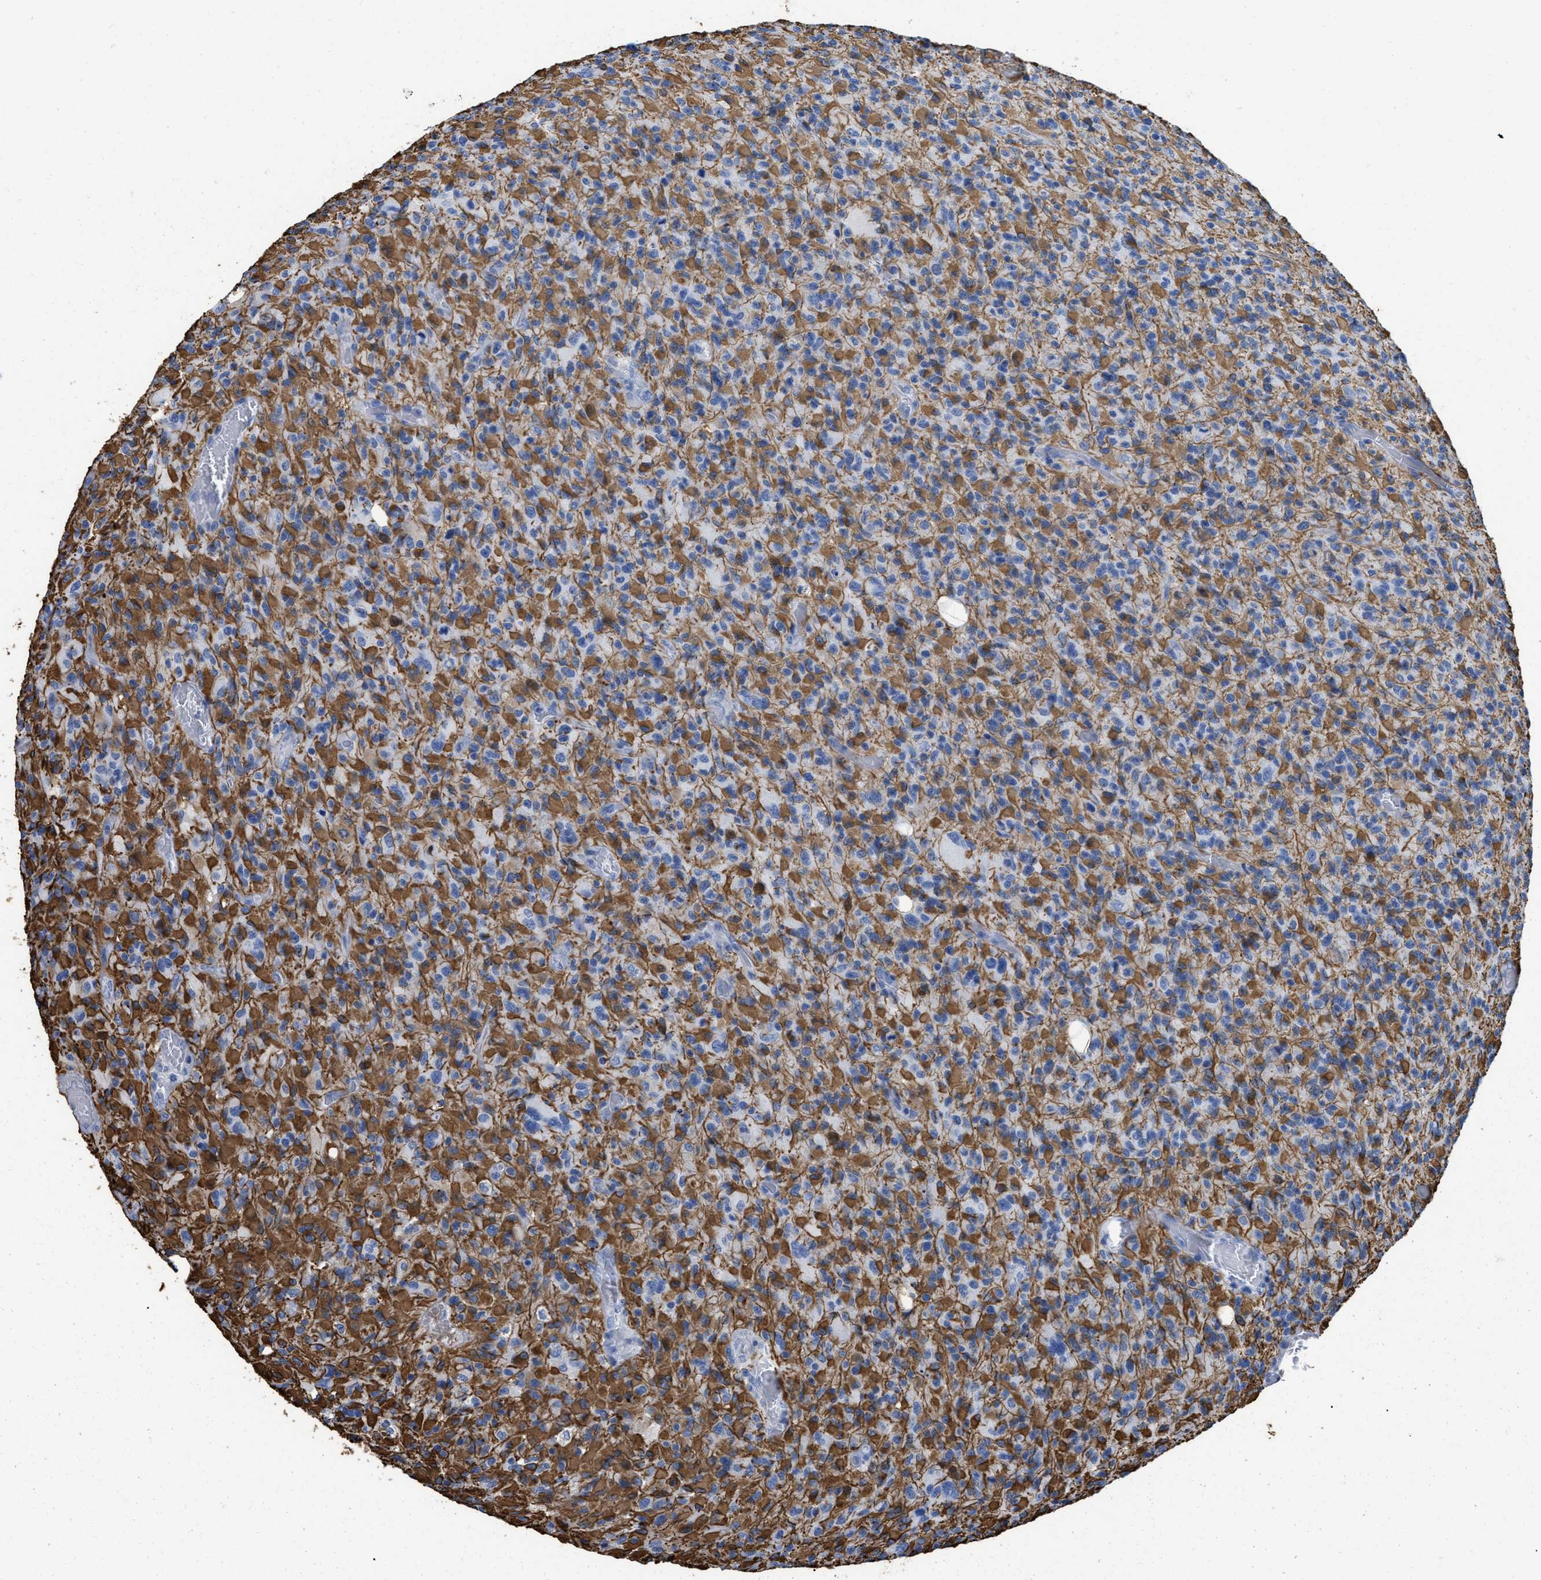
{"staining": {"intensity": "moderate", "quantity": "25%-75%", "location": "cytoplasmic/membranous"}, "tissue": "glioma", "cell_type": "Tumor cells", "image_type": "cancer", "snomed": [{"axis": "morphology", "description": "Glioma, malignant, High grade"}, {"axis": "topography", "description": "Brain"}], "caption": "A medium amount of moderate cytoplasmic/membranous expression is present in approximately 25%-75% of tumor cells in malignant high-grade glioma tissue. (brown staining indicates protein expression, while blue staining denotes nuclei).", "gene": "DLC1", "patient": {"sex": "male", "age": 71}}